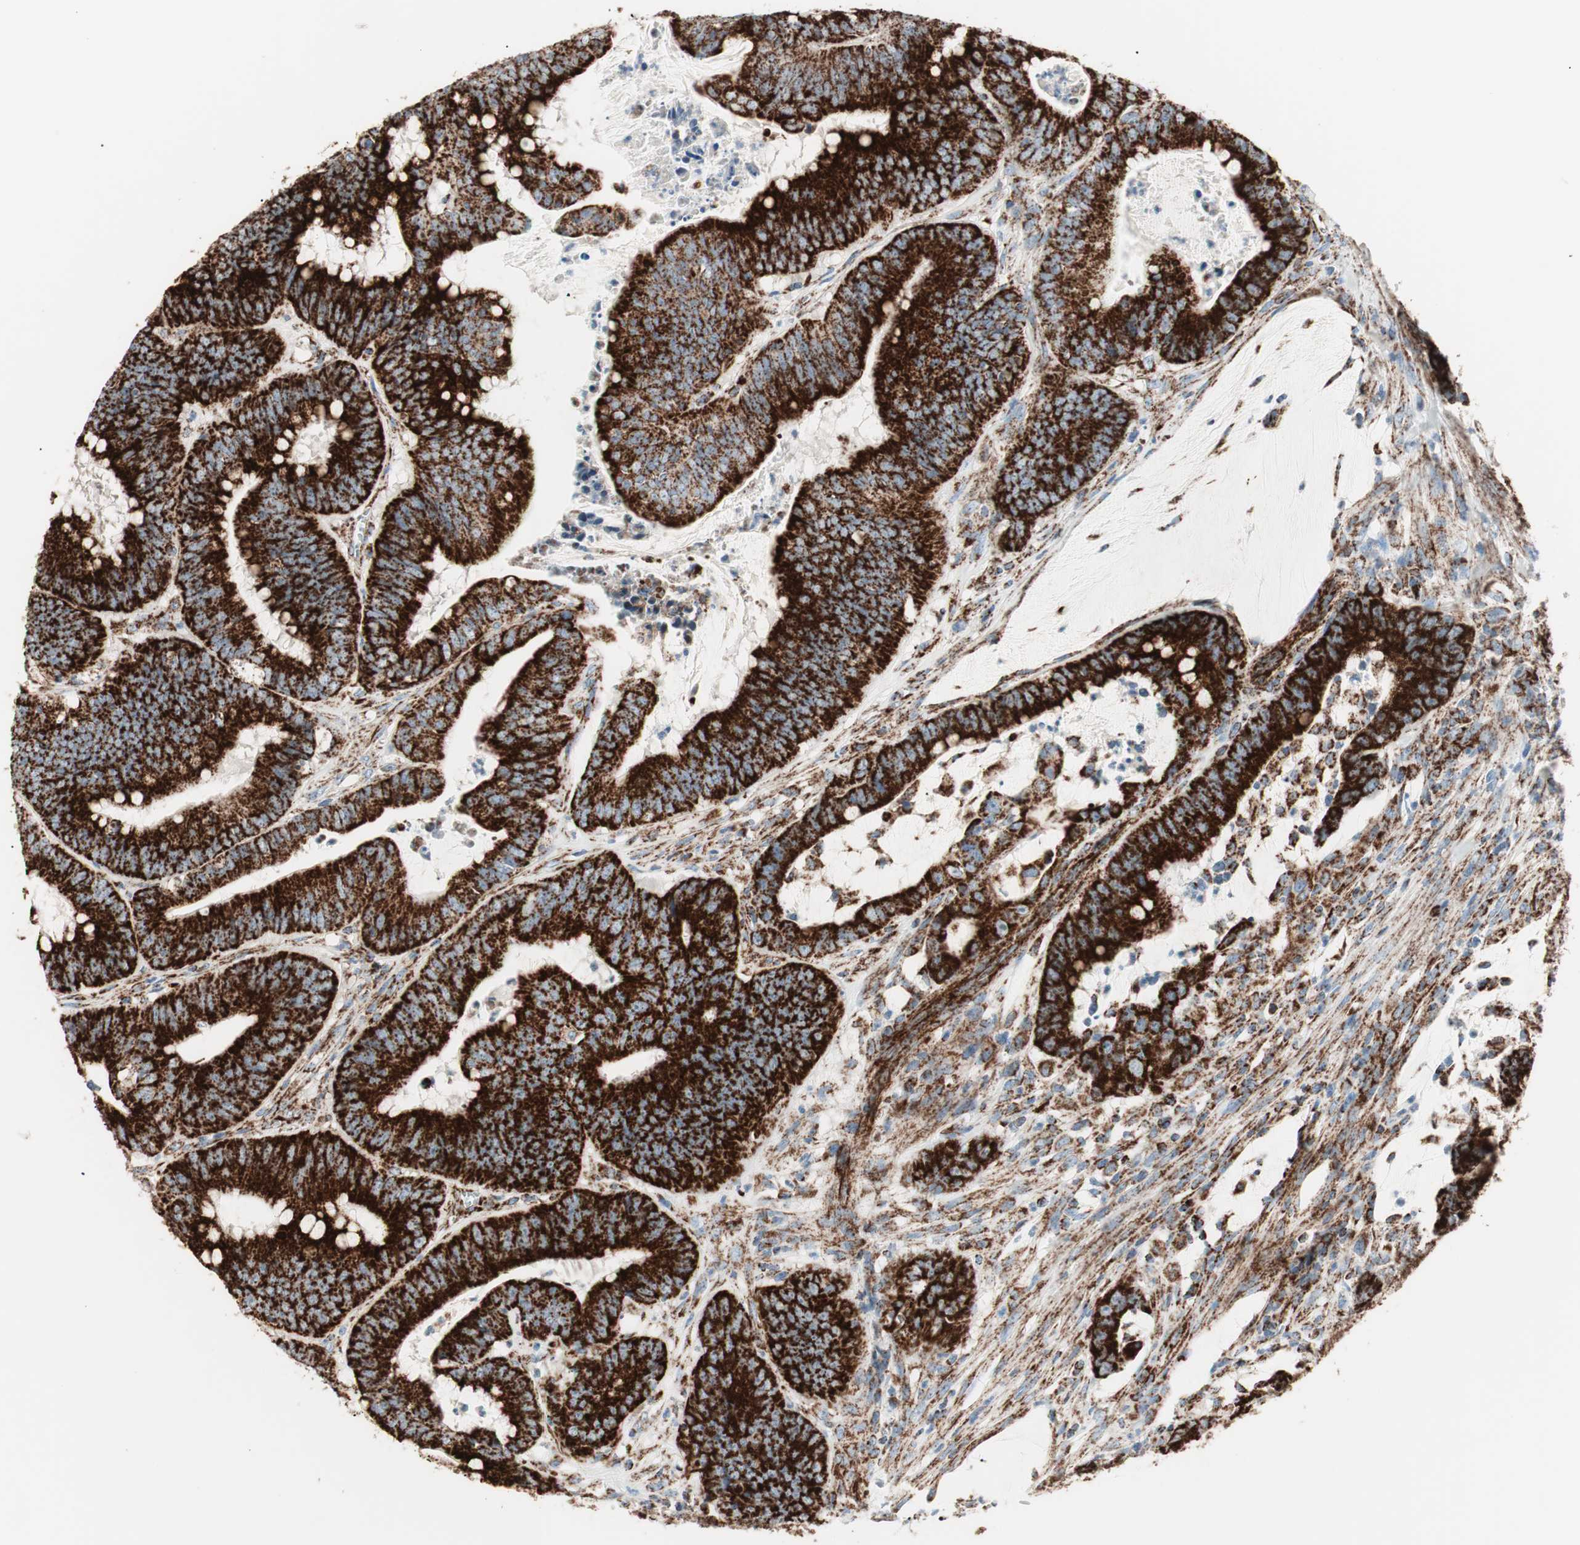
{"staining": {"intensity": "strong", "quantity": ">75%", "location": "cytoplasmic/membranous"}, "tissue": "colorectal cancer", "cell_type": "Tumor cells", "image_type": "cancer", "snomed": [{"axis": "morphology", "description": "Adenocarcinoma, NOS"}, {"axis": "topography", "description": "Colon"}], "caption": "Protein expression analysis of human colorectal cancer (adenocarcinoma) reveals strong cytoplasmic/membranous expression in about >75% of tumor cells.", "gene": "TOMM20", "patient": {"sex": "male", "age": 45}}